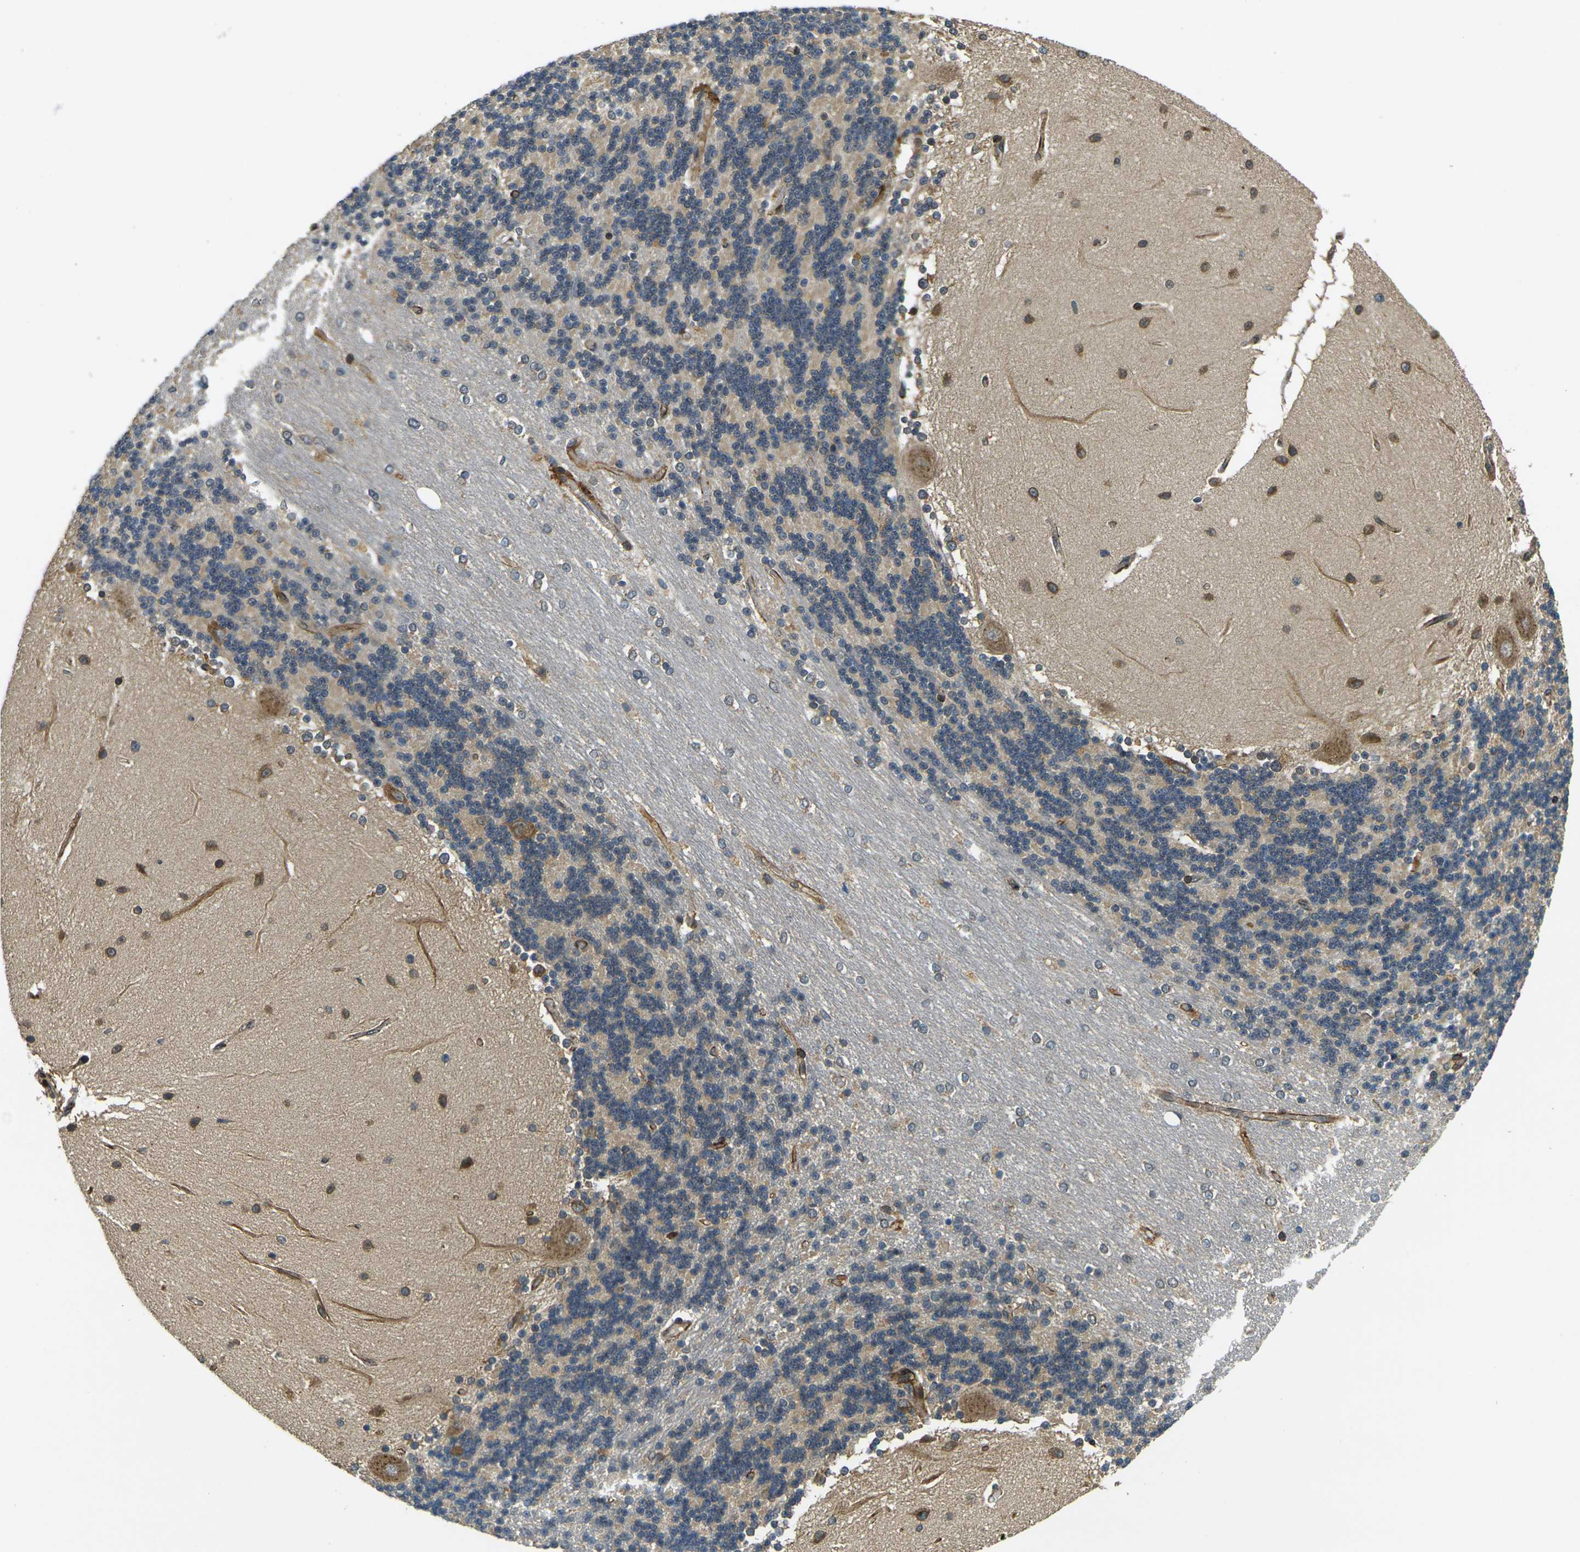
{"staining": {"intensity": "weak", "quantity": "25%-75%", "location": "cytoplasmic/membranous"}, "tissue": "cerebellum", "cell_type": "Cells in granular layer", "image_type": "normal", "snomed": [{"axis": "morphology", "description": "Normal tissue, NOS"}, {"axis": "topography", "description": "Cerebellum"}], "caption": "Immunohistochemistry of normal cerebellum shows low levels of weak cytoplasmic/membranous positivity in about 25%-75% of cells in granular layer.", "gene": "FUT11", "patient": {"sex": "female", "age": 54}}